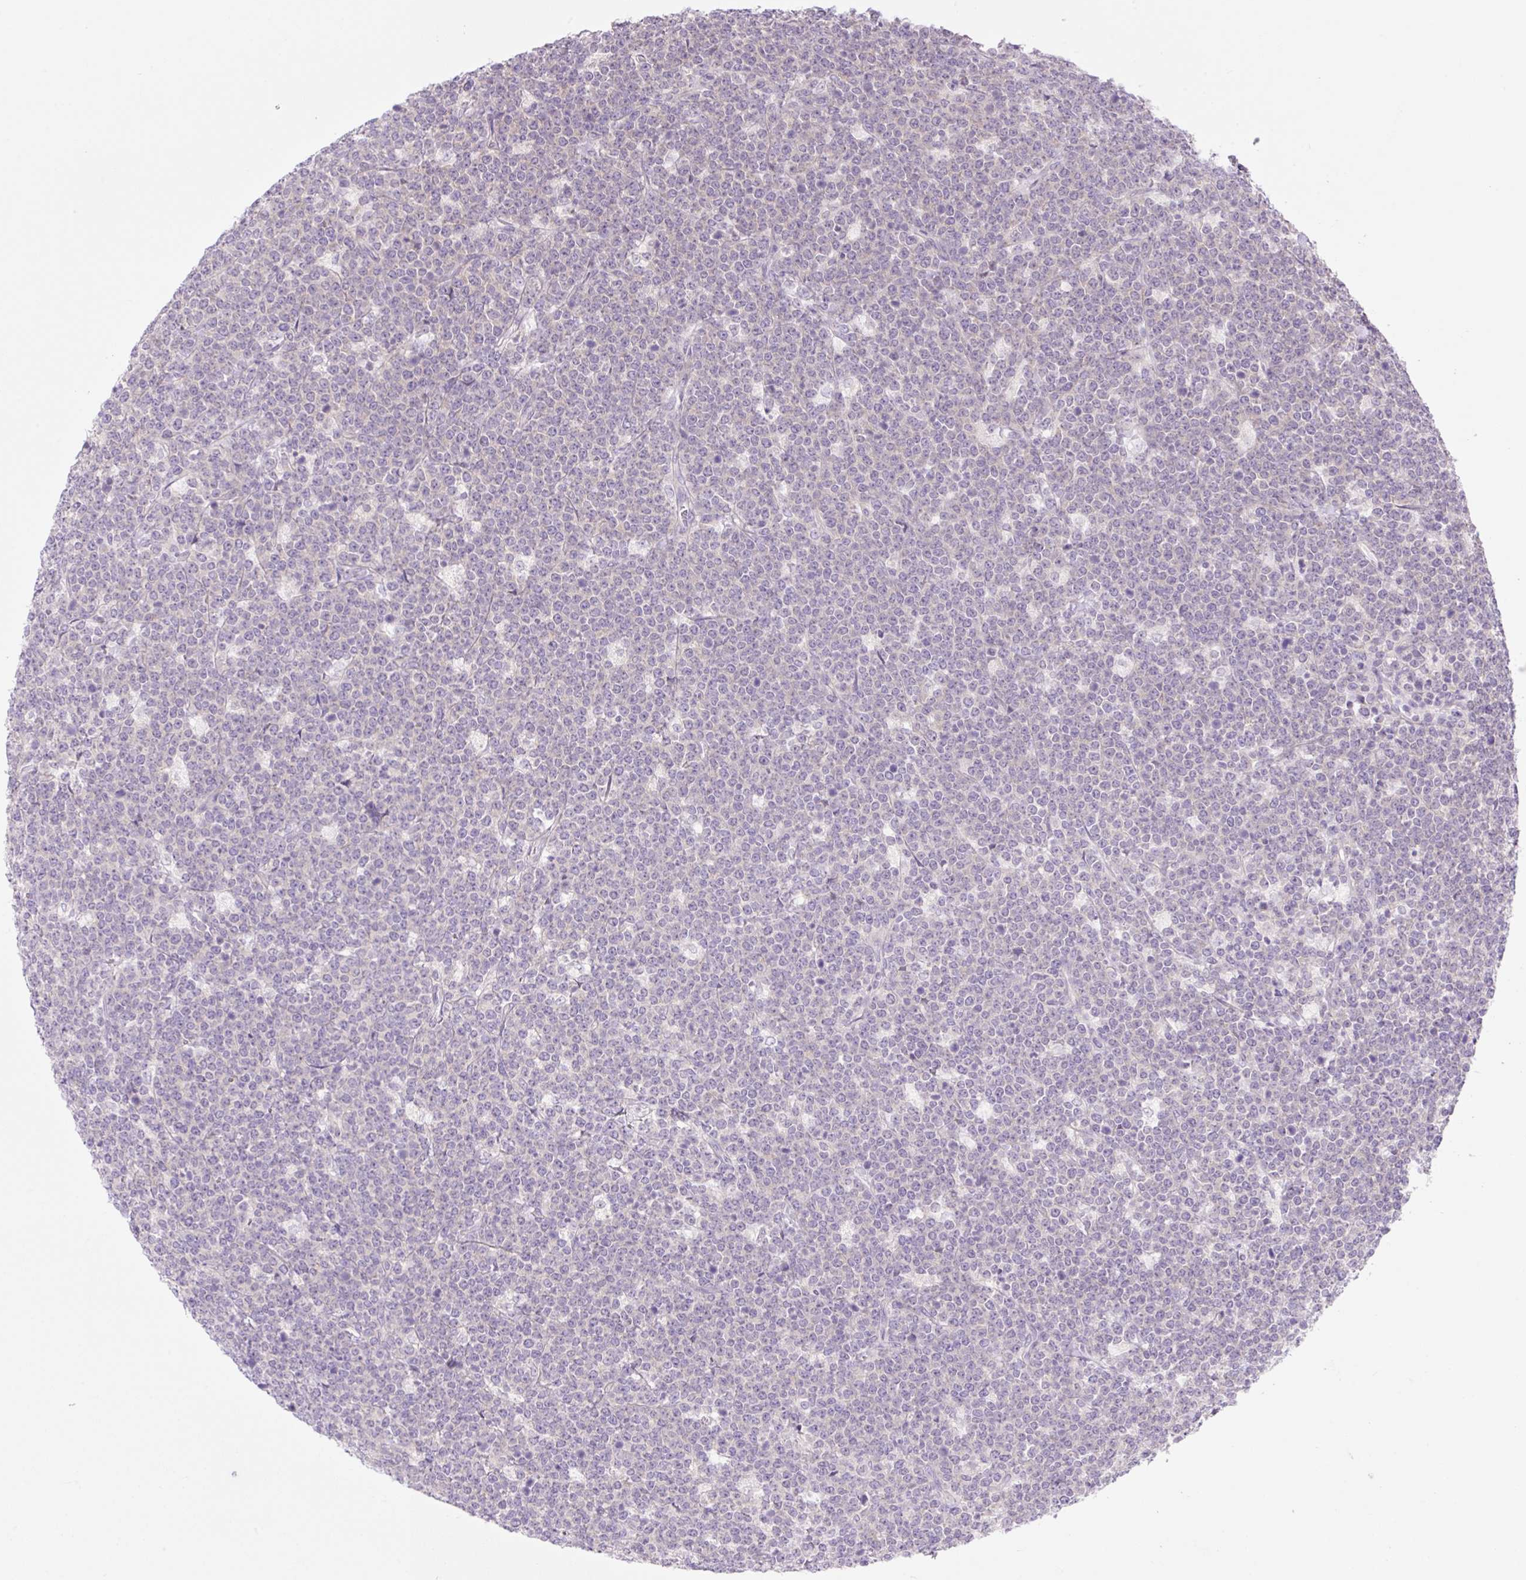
{"staining": {"intensity": "negative", "quantity": "none", "location": "none"}, "tissue": "lymphoma", "cell_type": "Tumor cells", "image_type": "cancer", "snomed": [{"axis": "morphology", "description": "Malignant lymphoma, non-Hodgkin's type, High grade"}, {"axis": "topography", "description": "Small intestine"}, {"axis": "topography", "description": "Colon"}], "caption": "A high-resolution photomicrograph shows immunohistochemistry staining of malignant lymphoma, non-Hodgkin's type (high-grade), which displays no significant positivity in tumor cells. (Immunohistochemistry (ihc), brightfield microscopy, high magnification).", "gene": "CELF6", "patient": {"sex": "male", "age": 8}}